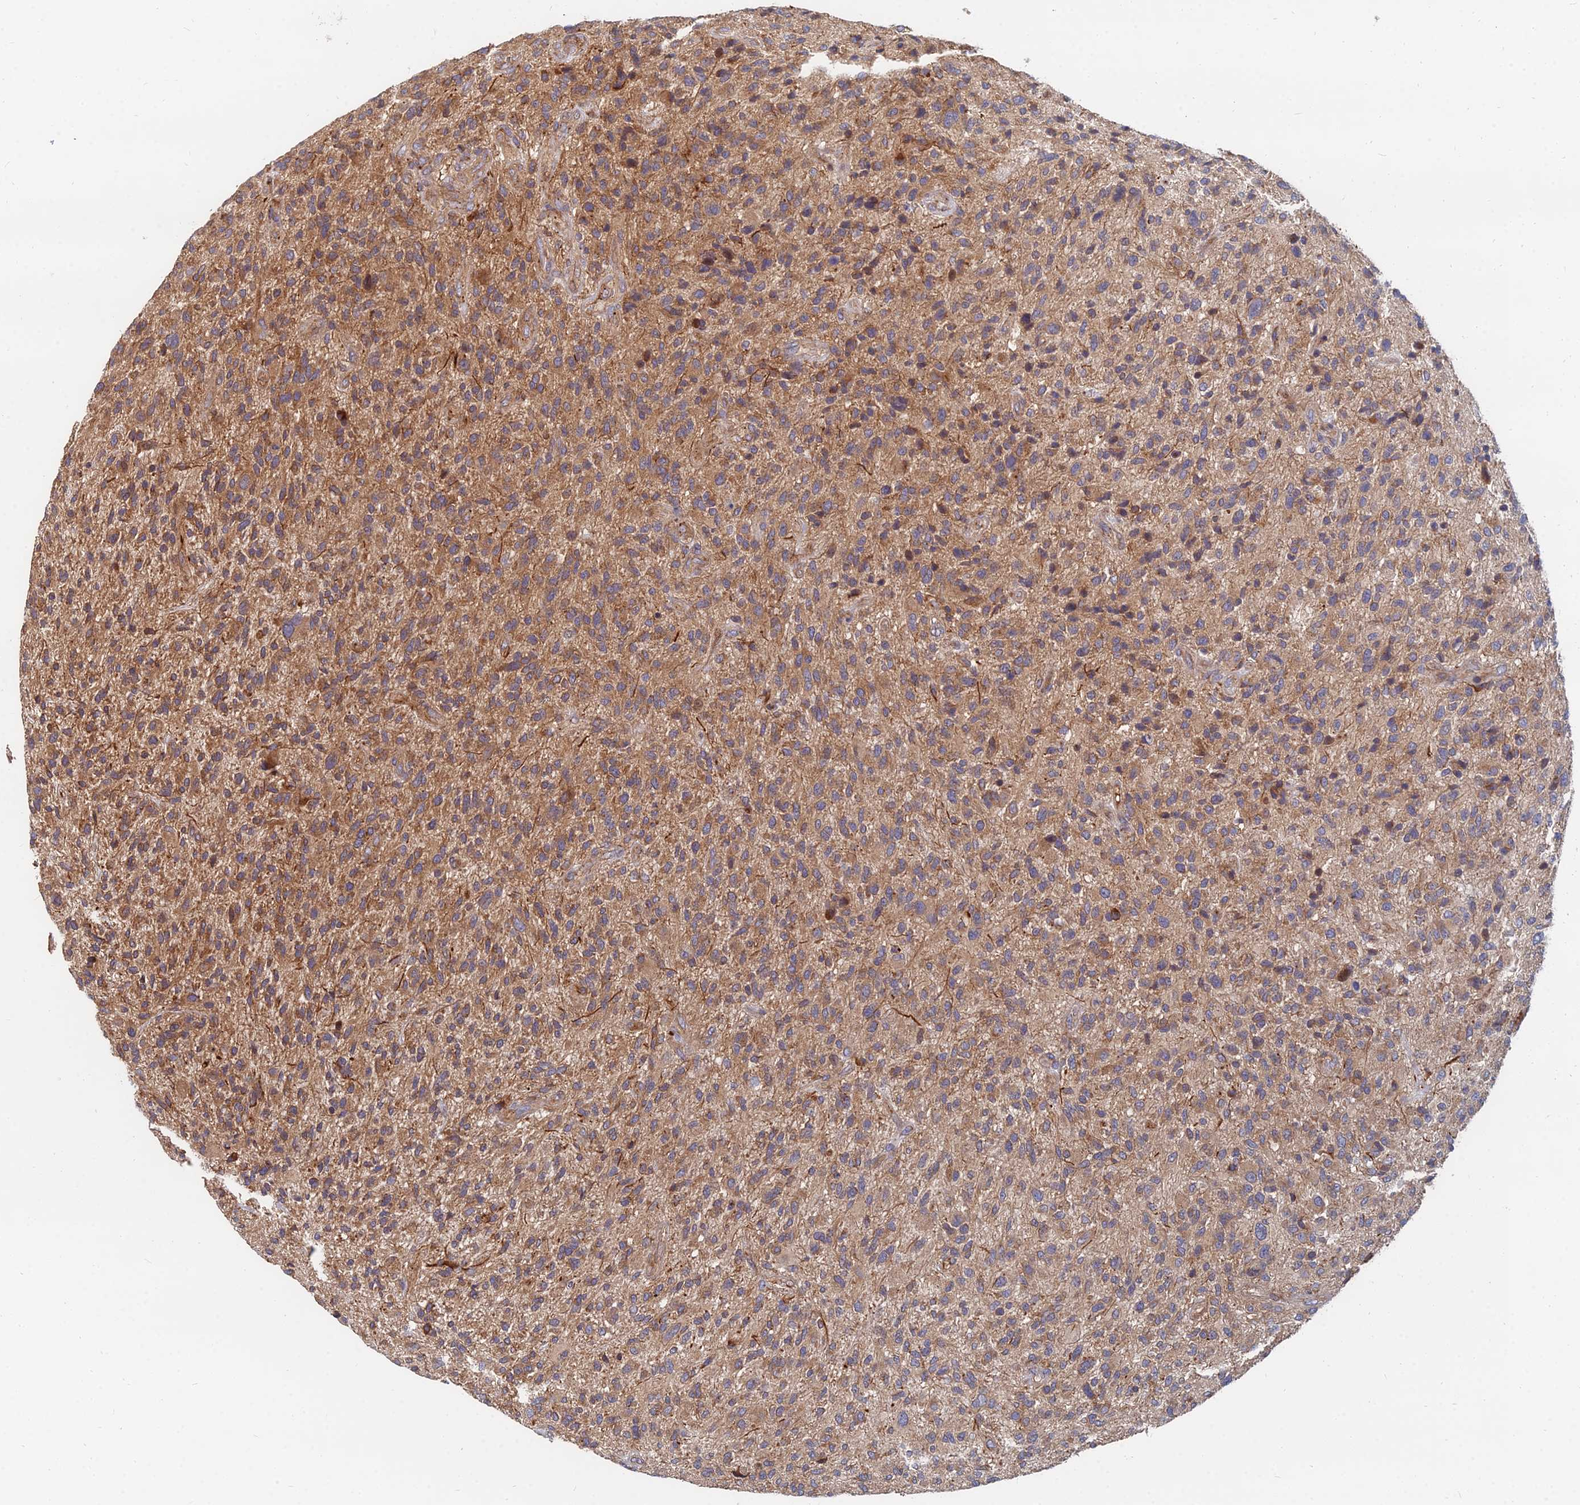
{"staining": {"intensity": "moderate", "quantity": "25%-75%", "location": "cytoplasmic/membranous"}, "tissue": "glioma", "cell_type": "Tumor cells", "image_type": "cancer", "snomed": [{"axis": "morphology", "description": "Glioma, malignant, High grade"}, {"axis": "topography", "description": "Brain"}], "caption": "A high-resolution histopathology image shows immunohistochemistry staining of glioma, which reveals moderate cytoplasmic/membranous staining in about 25%-75% of tumor cells. (Brightfield microscopy of DAB IHC at high magnification).", "gene": "CCZ1", "patient": {"sex": "male", "age": 47}}